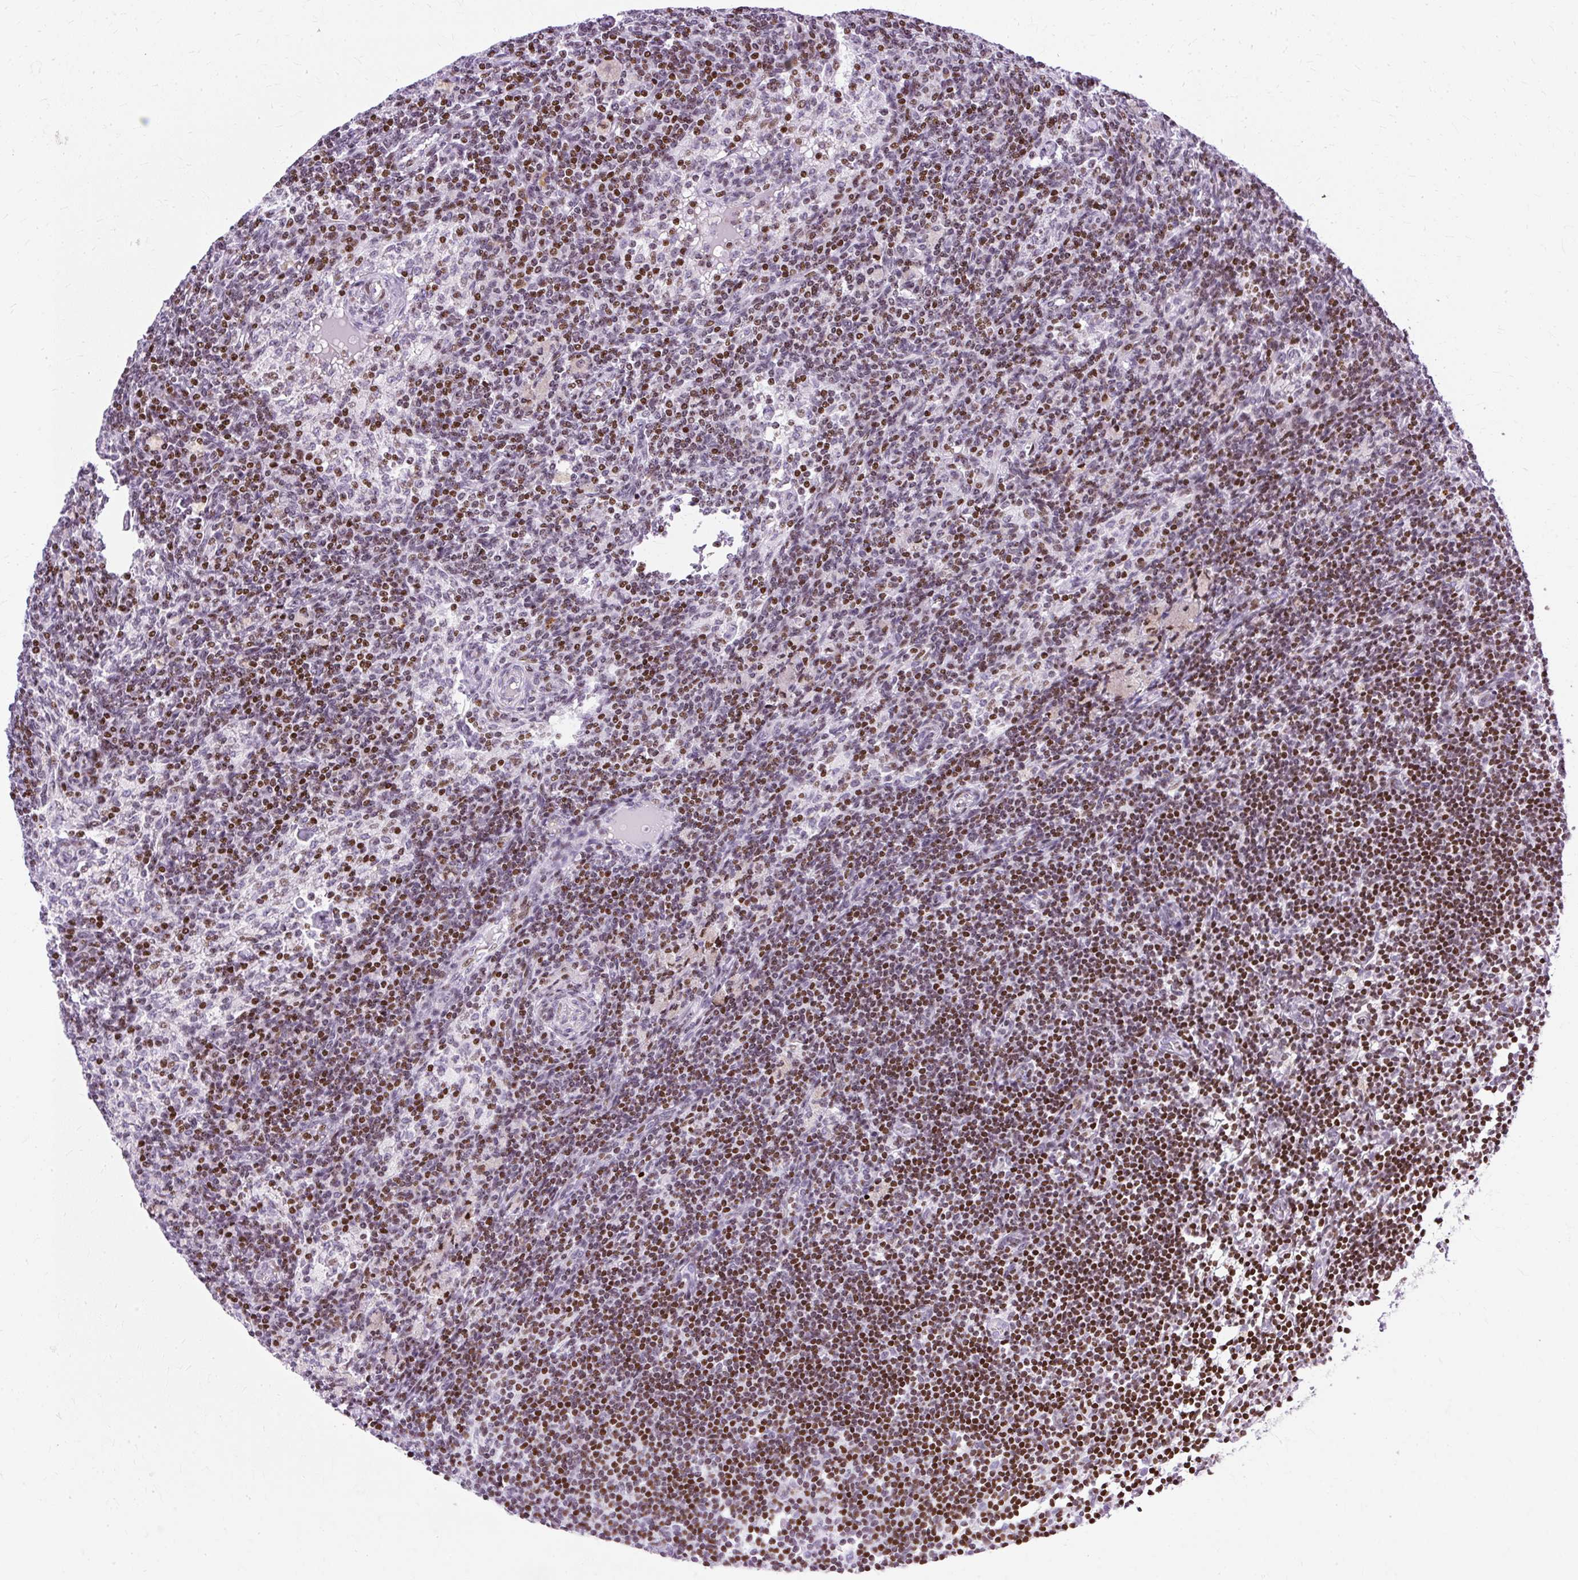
{"staining": {"intensity": "moderate", "quantity": "<25%", "location": "nuclear"}, "tissue": "lymph node", "cell_type": "Germinal center cells", "image_type": "normal", "snomed": [{"axis": "morphology", "description": "Normal tissue, NOS"}, {"axis": "topography", "description": "Lymph node"}], "caption": "Brown immunohistochemical staining in benign lymph node shows moderate nuclear expression in about <25% of germinal center cells. (Stains: DAB in brown, nuclei in blue, Microscopy: brightfield microscopy at high magnification).", "gene": "TMEM177", "patient": {"sex": "male", "age": 49}}